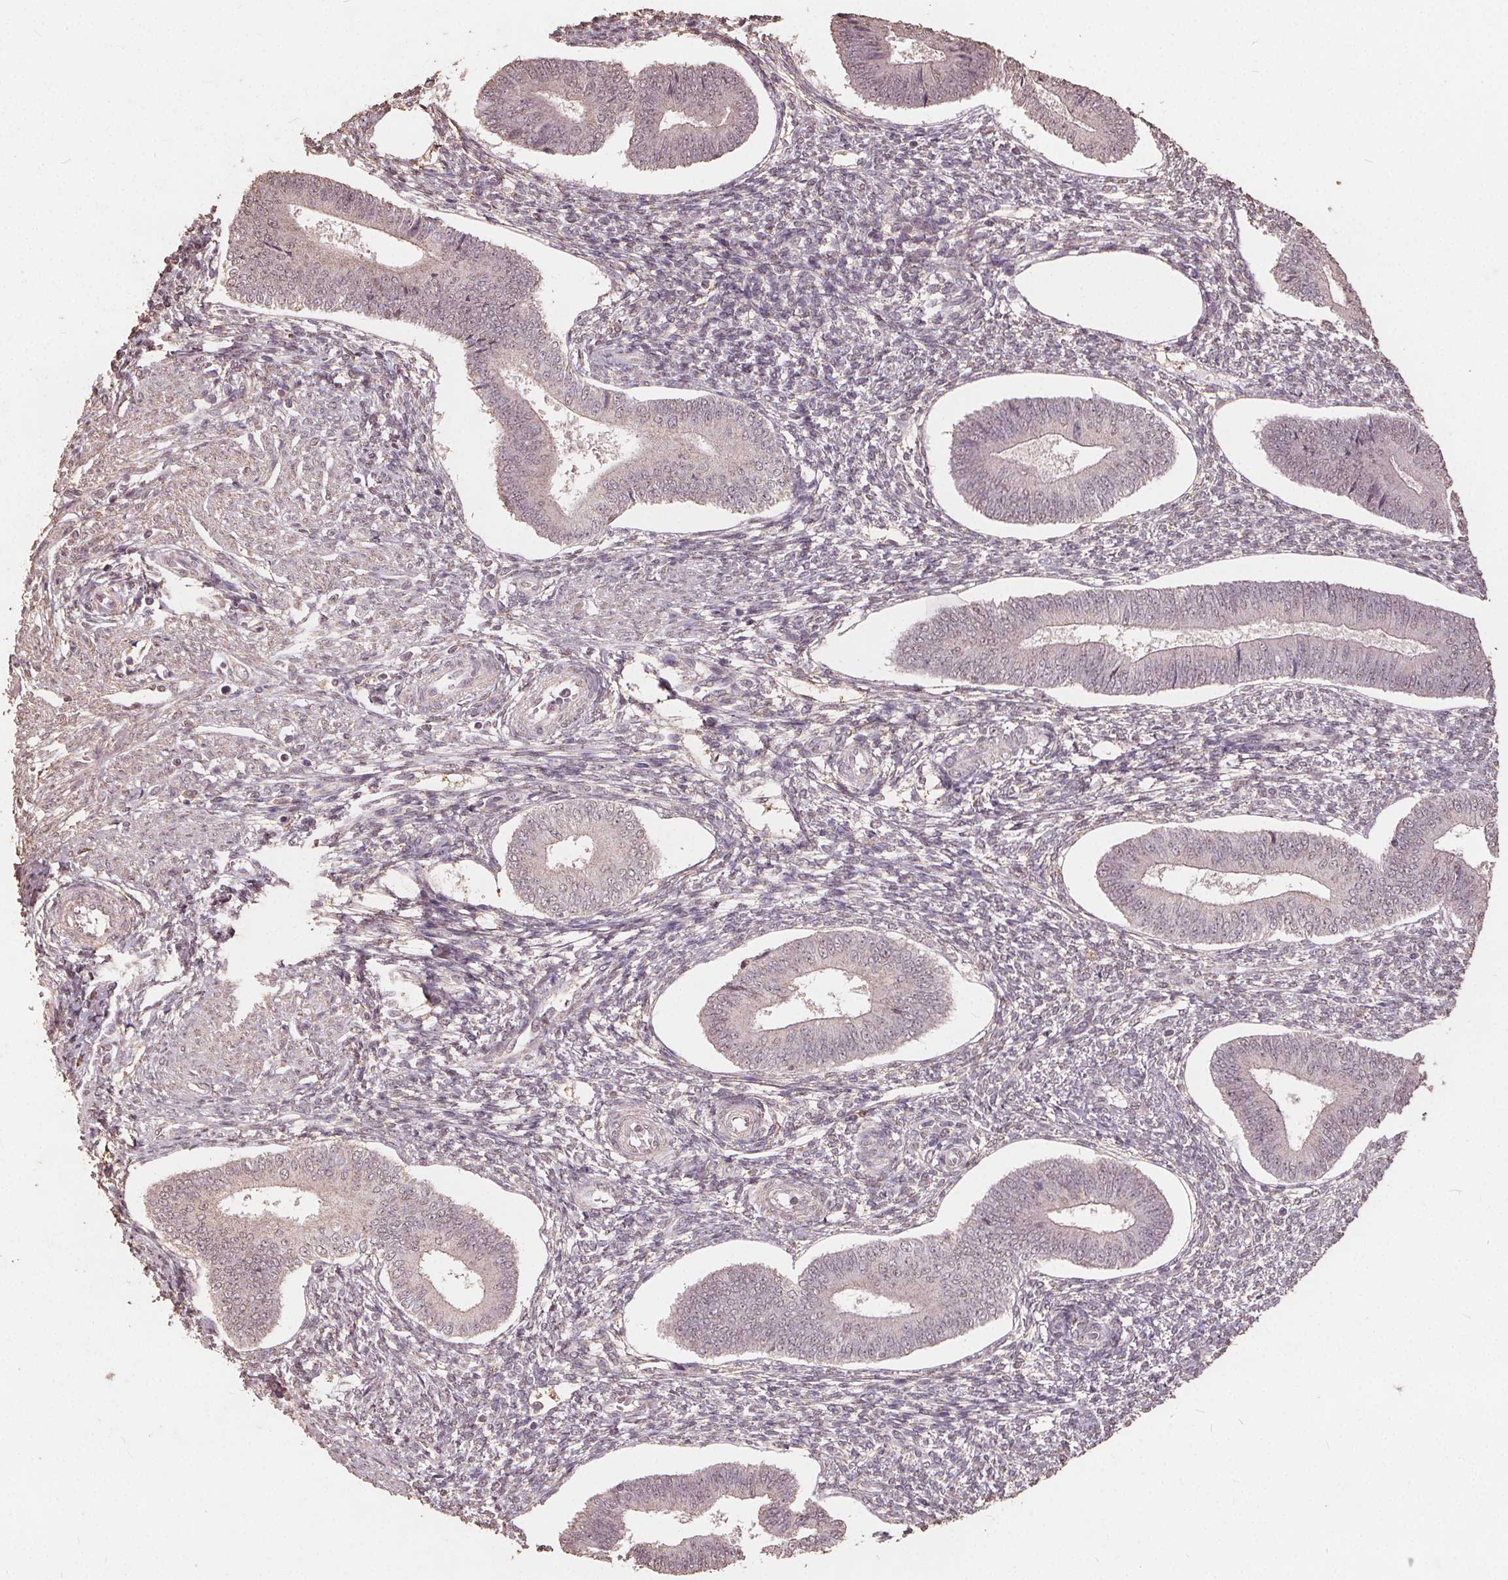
{"staining": {"intensity": "negative", "quantity": "none", "location": "none"}, "tissue": "endometrium", "cell_type": "Cells in endometrial stroma", "image_type": "normal", "snomed": [{"axis": "morphology", "description": "Normal tissue, NOS"}, {"axis": "topography", "description": "Endometrium"}], "caption": "The photomicrograph reveals no significant staining in cells in endometrial stroma of endometrium. (Brightfield microscopy of DAB IHC at high magnification).", "gene": "DSG3", "patient": {"sex": "female", "age": 42}}